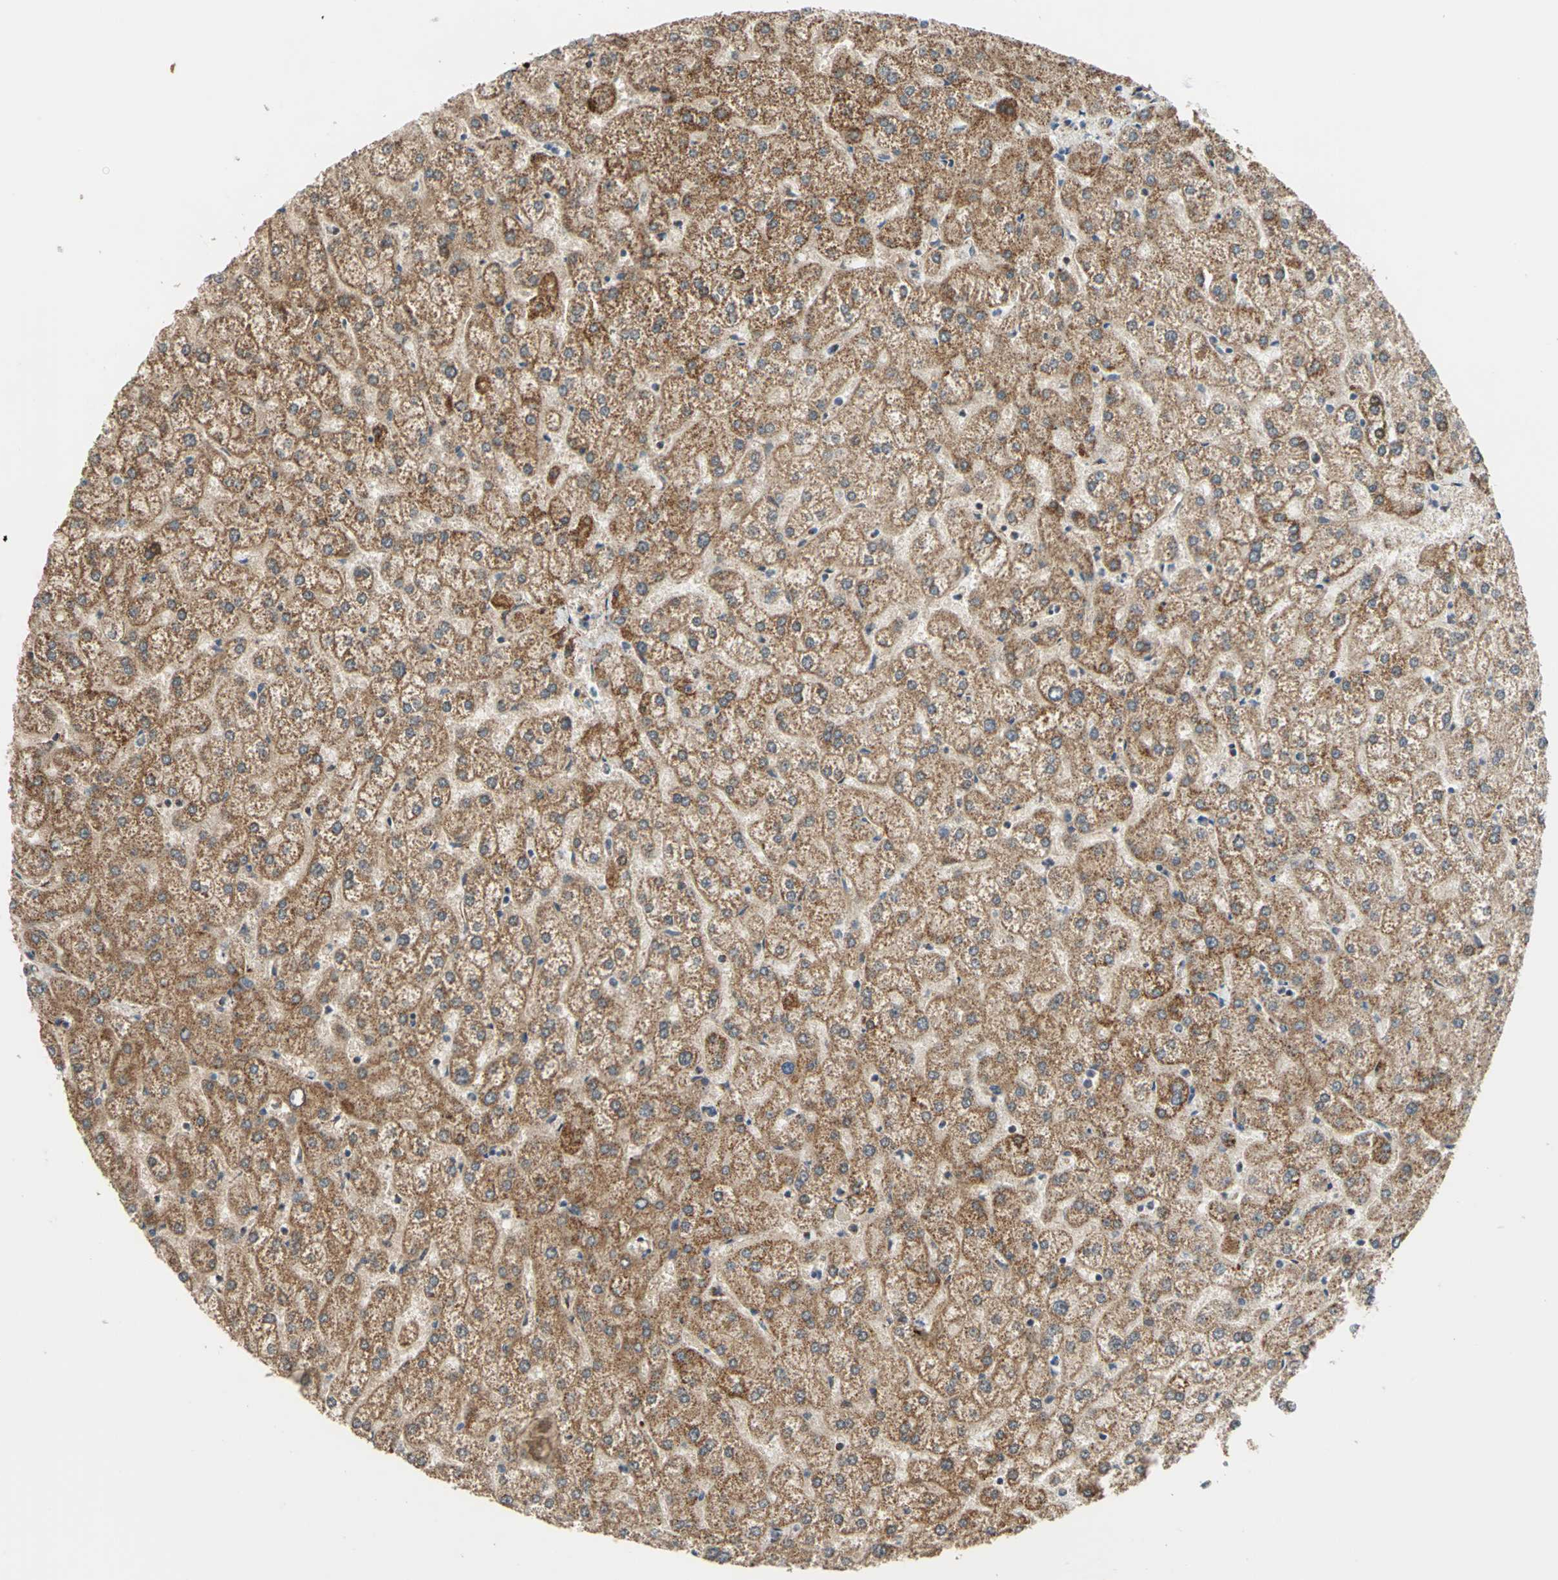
{"staining": {"intensity": "moderate", "quantity": ">75%", "location": "cytoplasmic/membranous"}, "tissue": "liver", "cell_type": "Cholangiocytes", "image_type": "normal", "snomed": [{"axis": "morphology", "description": "Normal tissue, NOS"}, {"axis": "topography", "description": "Liver"}], "caption": "Immunohistochemistry (IHC) micrograph of unremarkable human liver stained for a protein (brown), which displays medium levels of moderate cytoplasmic/membranous expression in approximately >75% of cholangiocytes.", "gene": "MRPS22", "patient": {"sex": "female", "age": 32}}